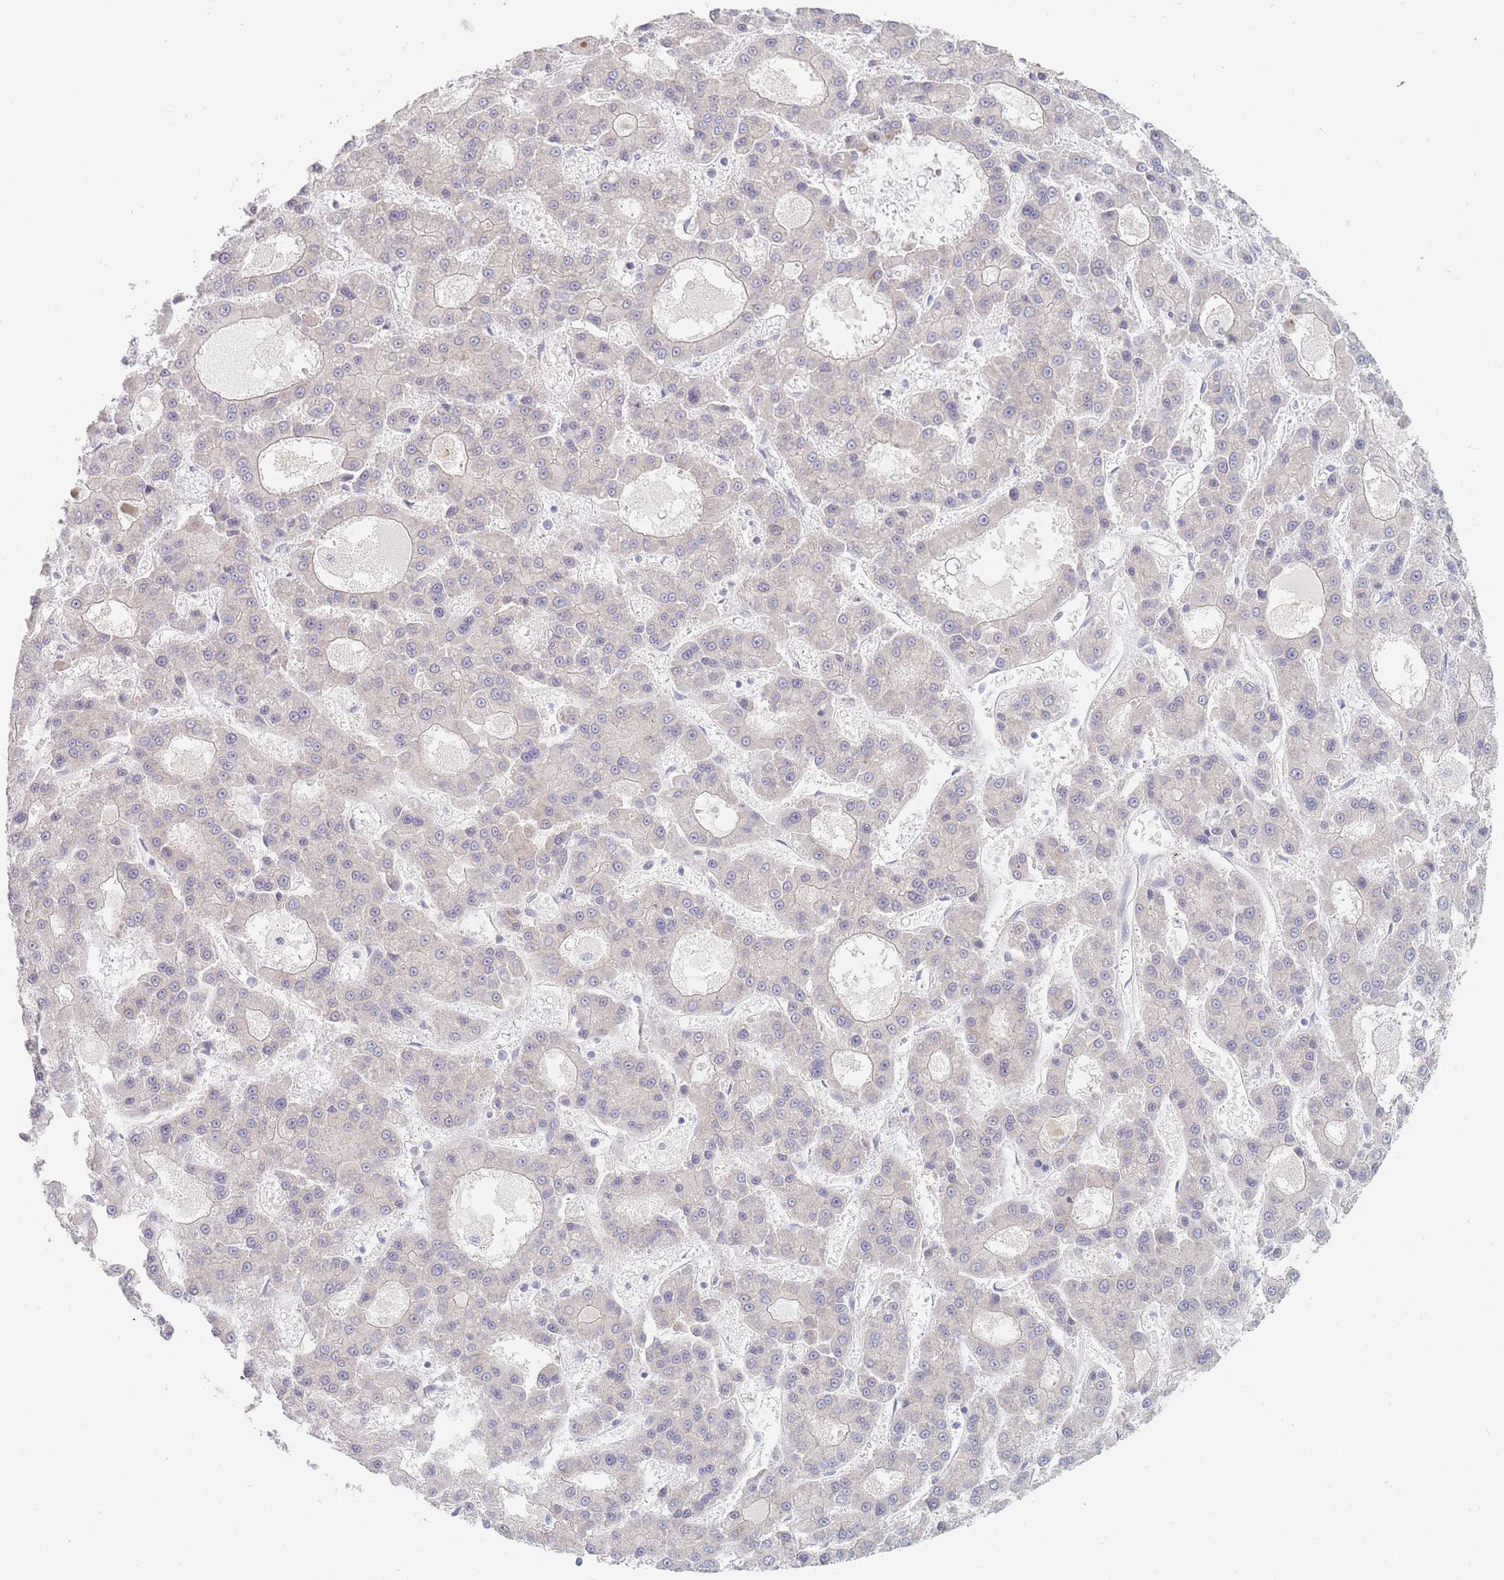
{"staining": {"intensity": "negative", "quantity": "none", "location": "none"}, "tissue": "liver cancer", "cell_type": "Tumor cells", "image_type": "cancer", "snomed": [{"axis": "morphology", "description": "Carcinoma, Hepatocellular, NOS"}, {"axis": "topography", "description": "Liver"}], "caption": "Image shows no significant protein expression in tumor cells of liver cancer (hepatocellular carcinoma).", "gene": "SPATS1", "patient": {"sex": "male", "age": 70}}